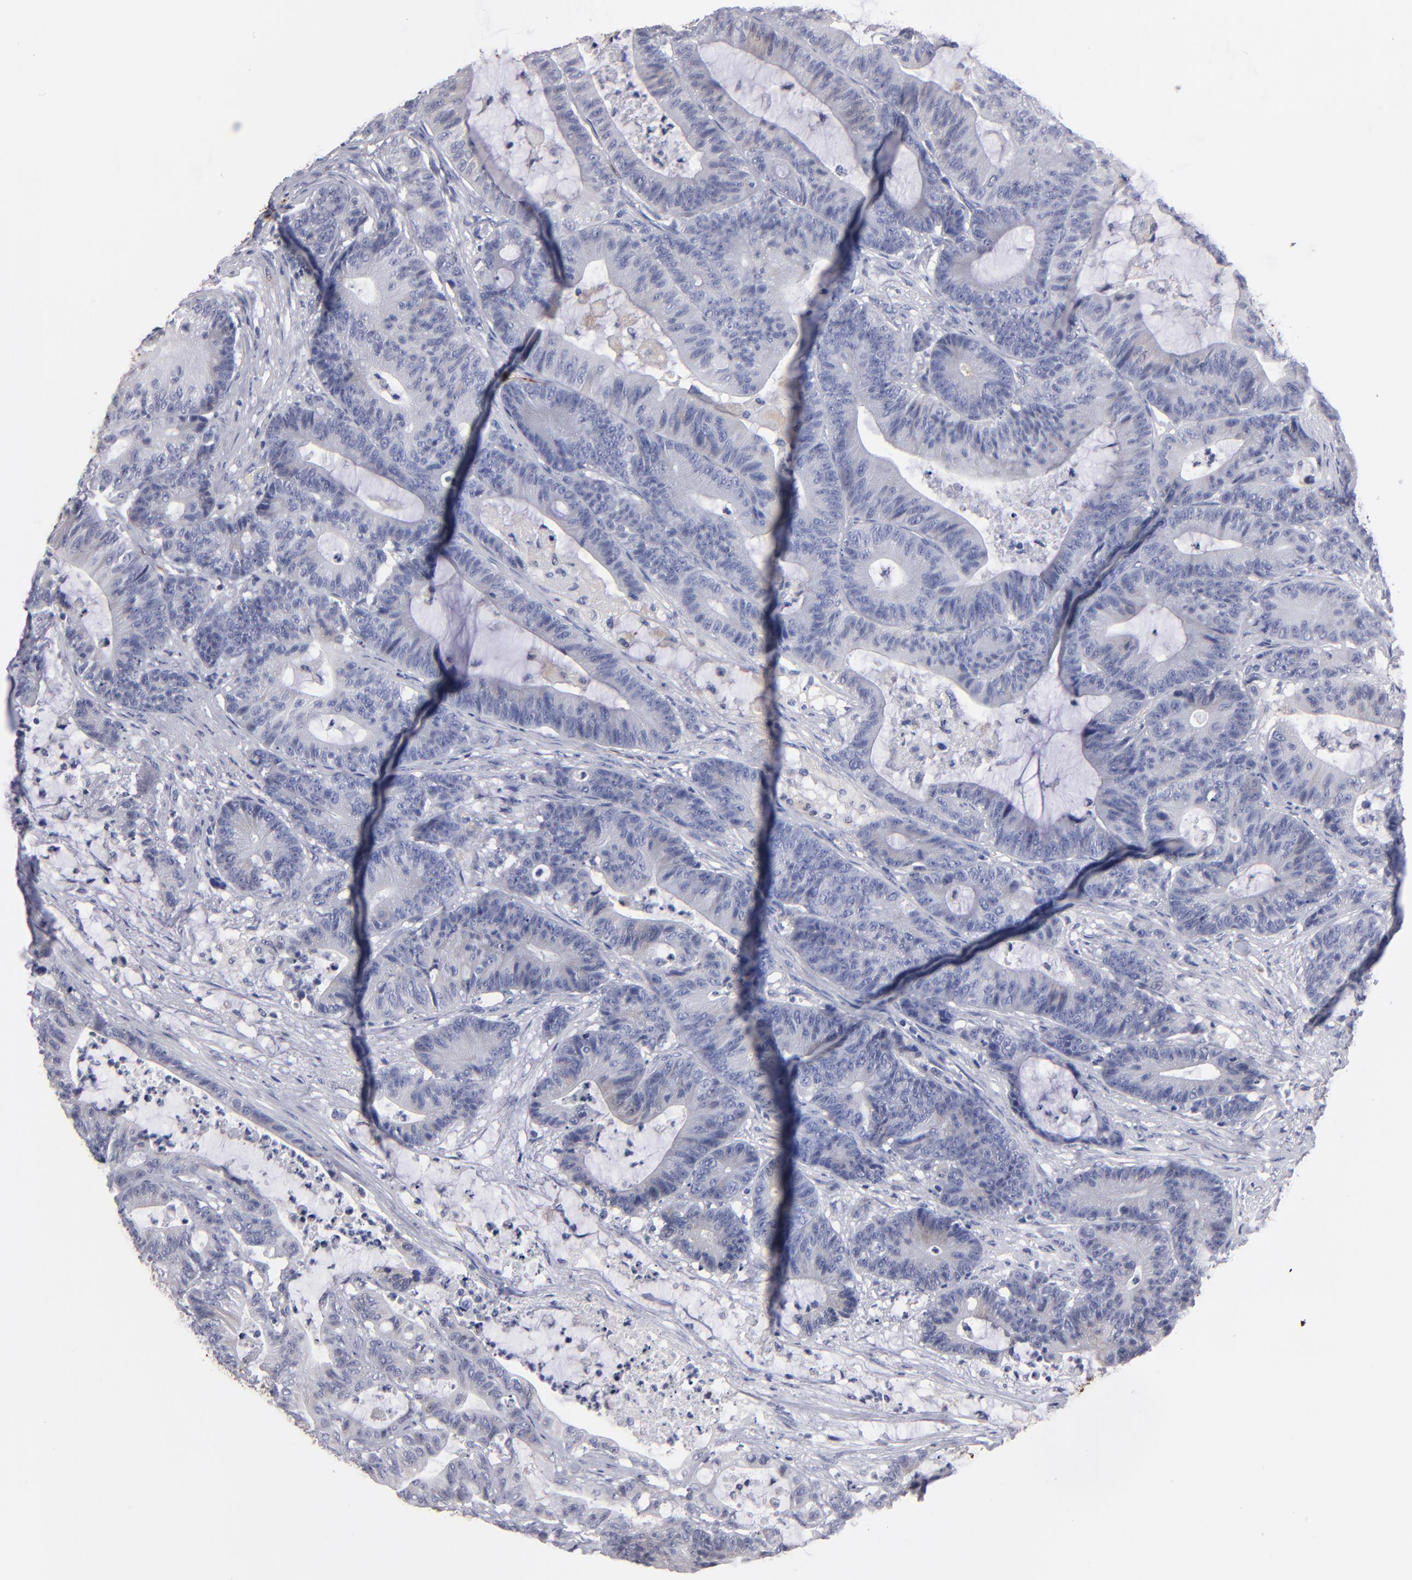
{"staining": {"intensity": "weak", "quantity": "<25%", "location": "cytoplasmic/membranous"}, "tissue": "colorectal cancer", "cell_type": "Tumor cells", "image_type": "cancer", "snomed": [{"axis": "morphology", "description": "Adenocarcinoma, NOS"}, {"axis": "topography", "description": "Colon"}], "caption": "DAB immunohistochemical staining of human adenocarcinoma (colorectal) shows no significant expression in tumor cells.", "gene": "FABP4", "patient": {"sex": "female", "age": 84}}